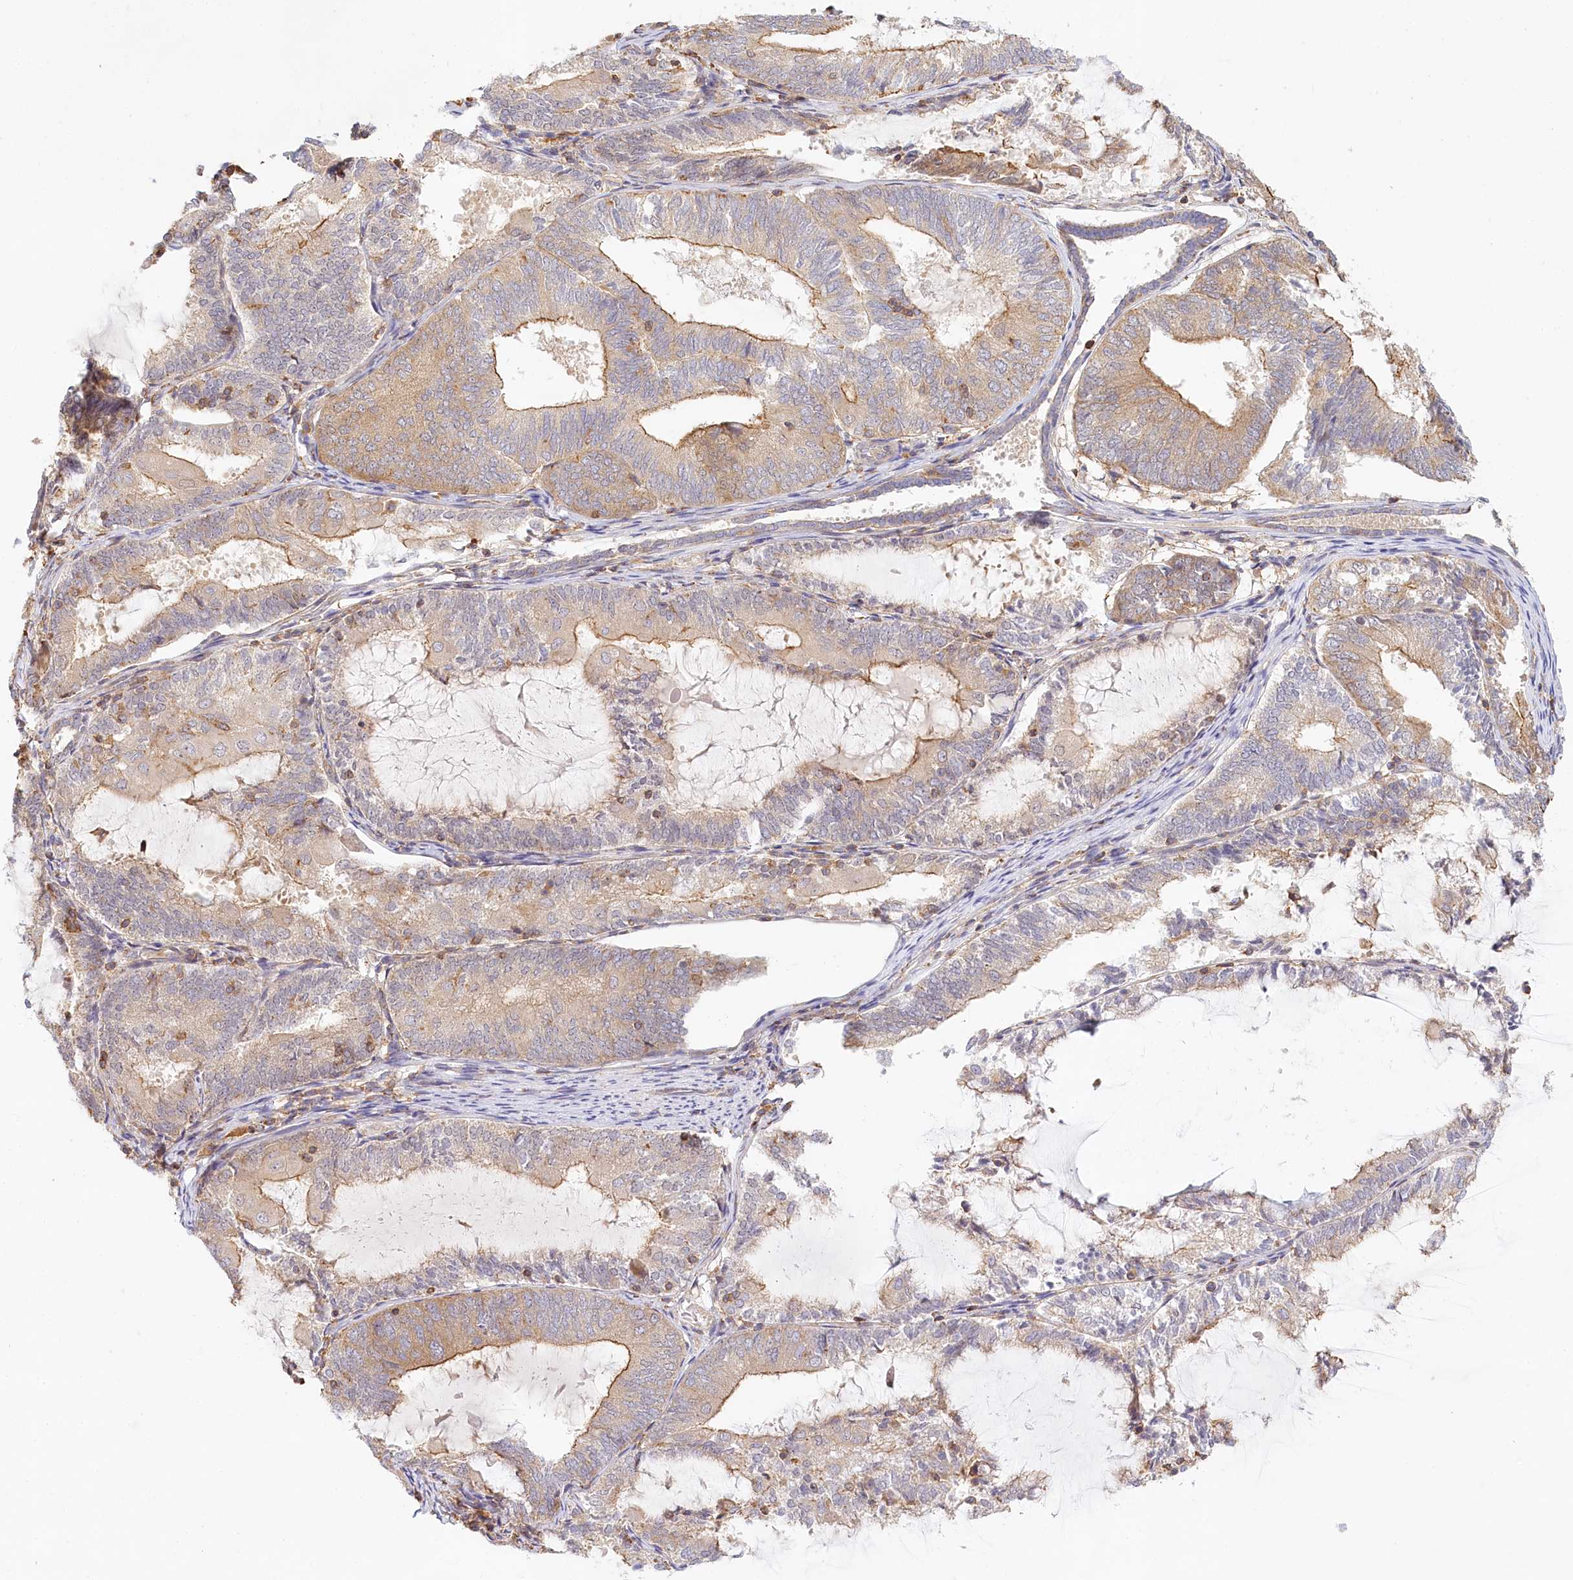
{"staining": {"intensity": "moderate", "quantity": ">75%", "location": "cytoplasmic/membranous"}, "tissue": "endometrial cancer", "cell_type": "Tumor cells", "image_type": "cancer", "snomed": [{"axis": "morphology", "description": "Adenocarcinoma, NOS"}, {"axis": "topography", "description": "Endometrium"}], "caption": "There is medium levels of moderate cytoplasmic/membranous positivity in tumor cells of endometrial cancer, as demonstrated by immunohistochemical staining (brown color).", "gene": "UMPS", "patient": {"sex": "female", "age": 81}}